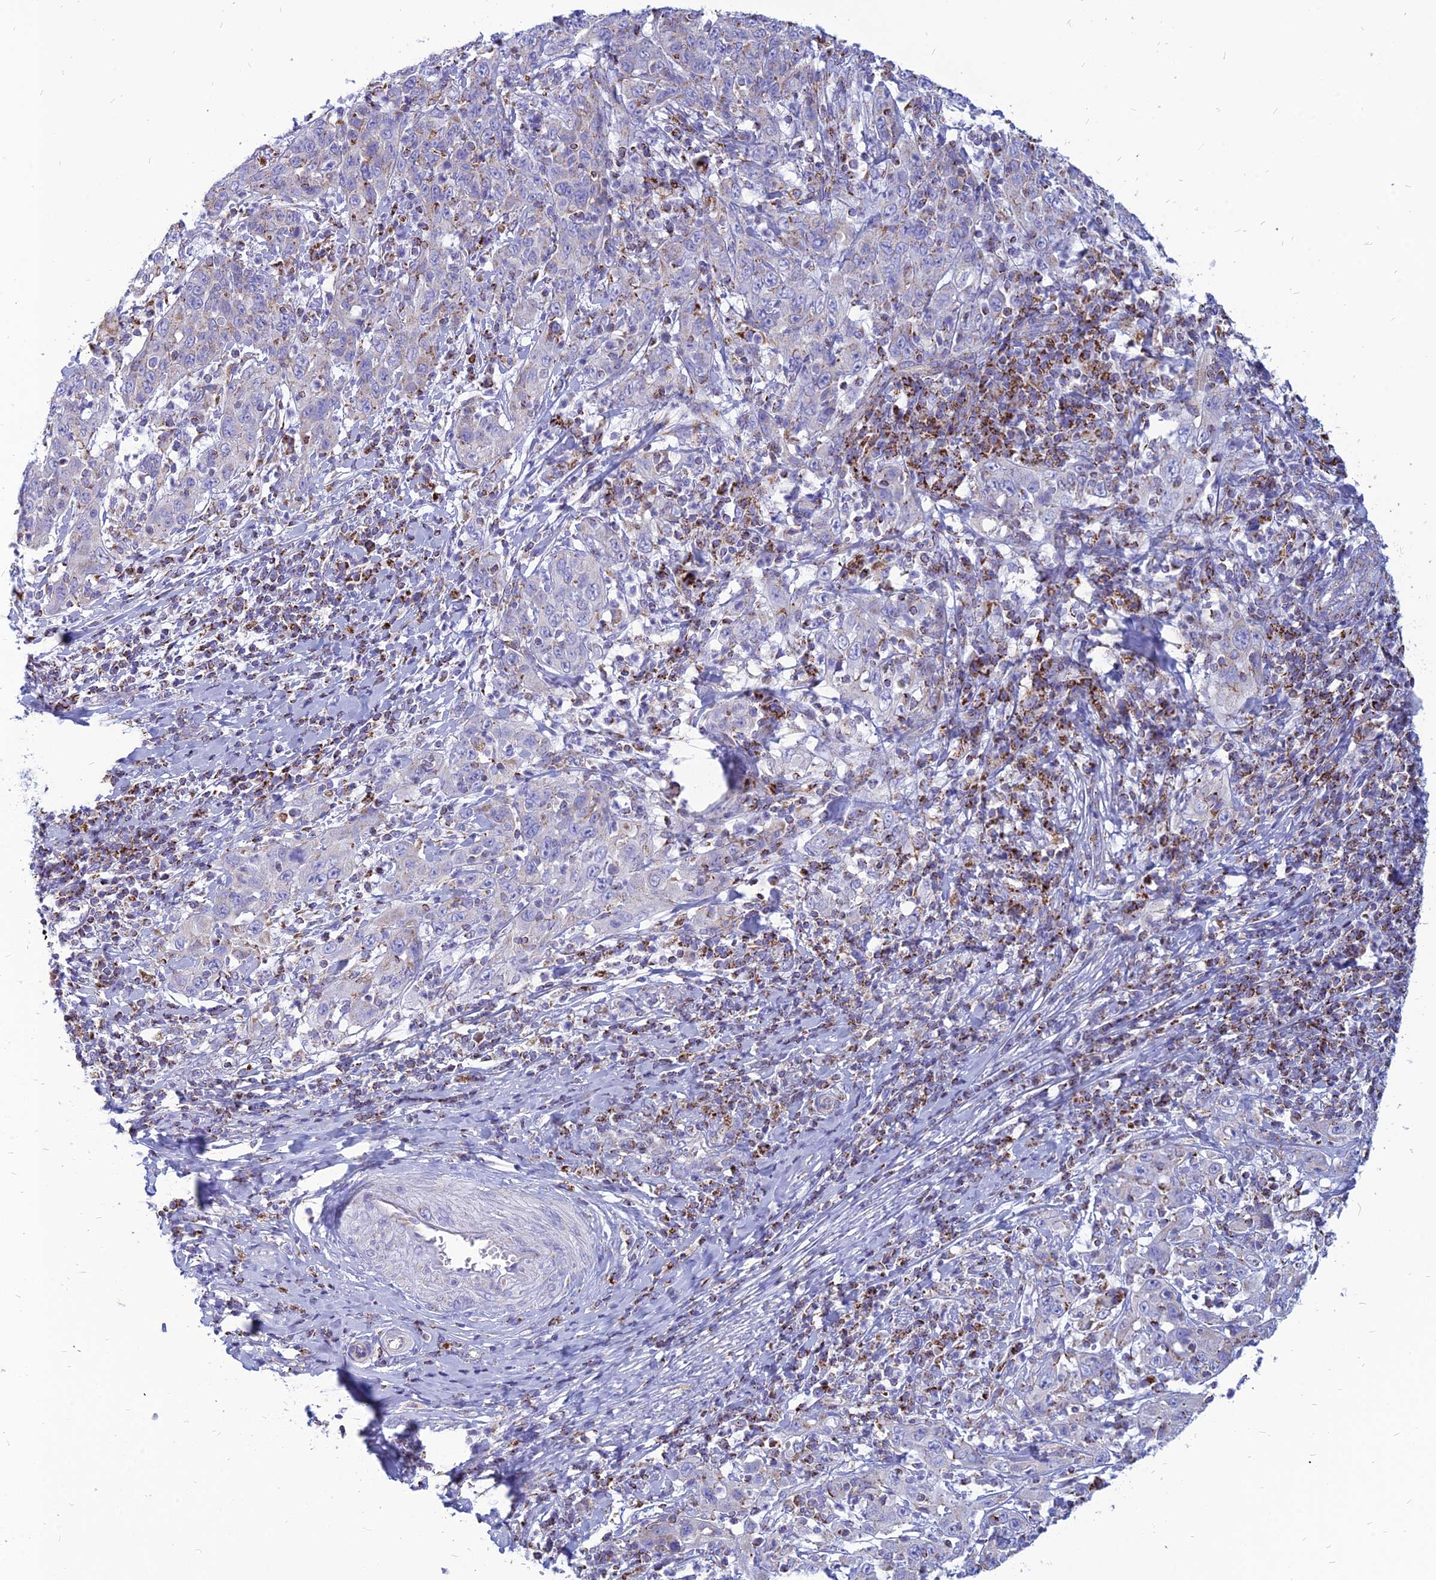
{"staining": {"intensity": "weak", "quantity": "<25%", "location": "cytoplasmic/membranous"}, "tissue": "cervical cancer", "cell_type": "Tumor cells", "image_type": "cancer", "snomed": [{"axis": "morphology", "description": "Squamous cell carcinoma, NOS"}, {"axis": "topography", "description": "Cervix"}], "caption": "There is no significant expression in tumor cells of cervical squamous cell carcinoma.", "gene": "PACC1", "patient": {"sex": "female", "age": 46}}